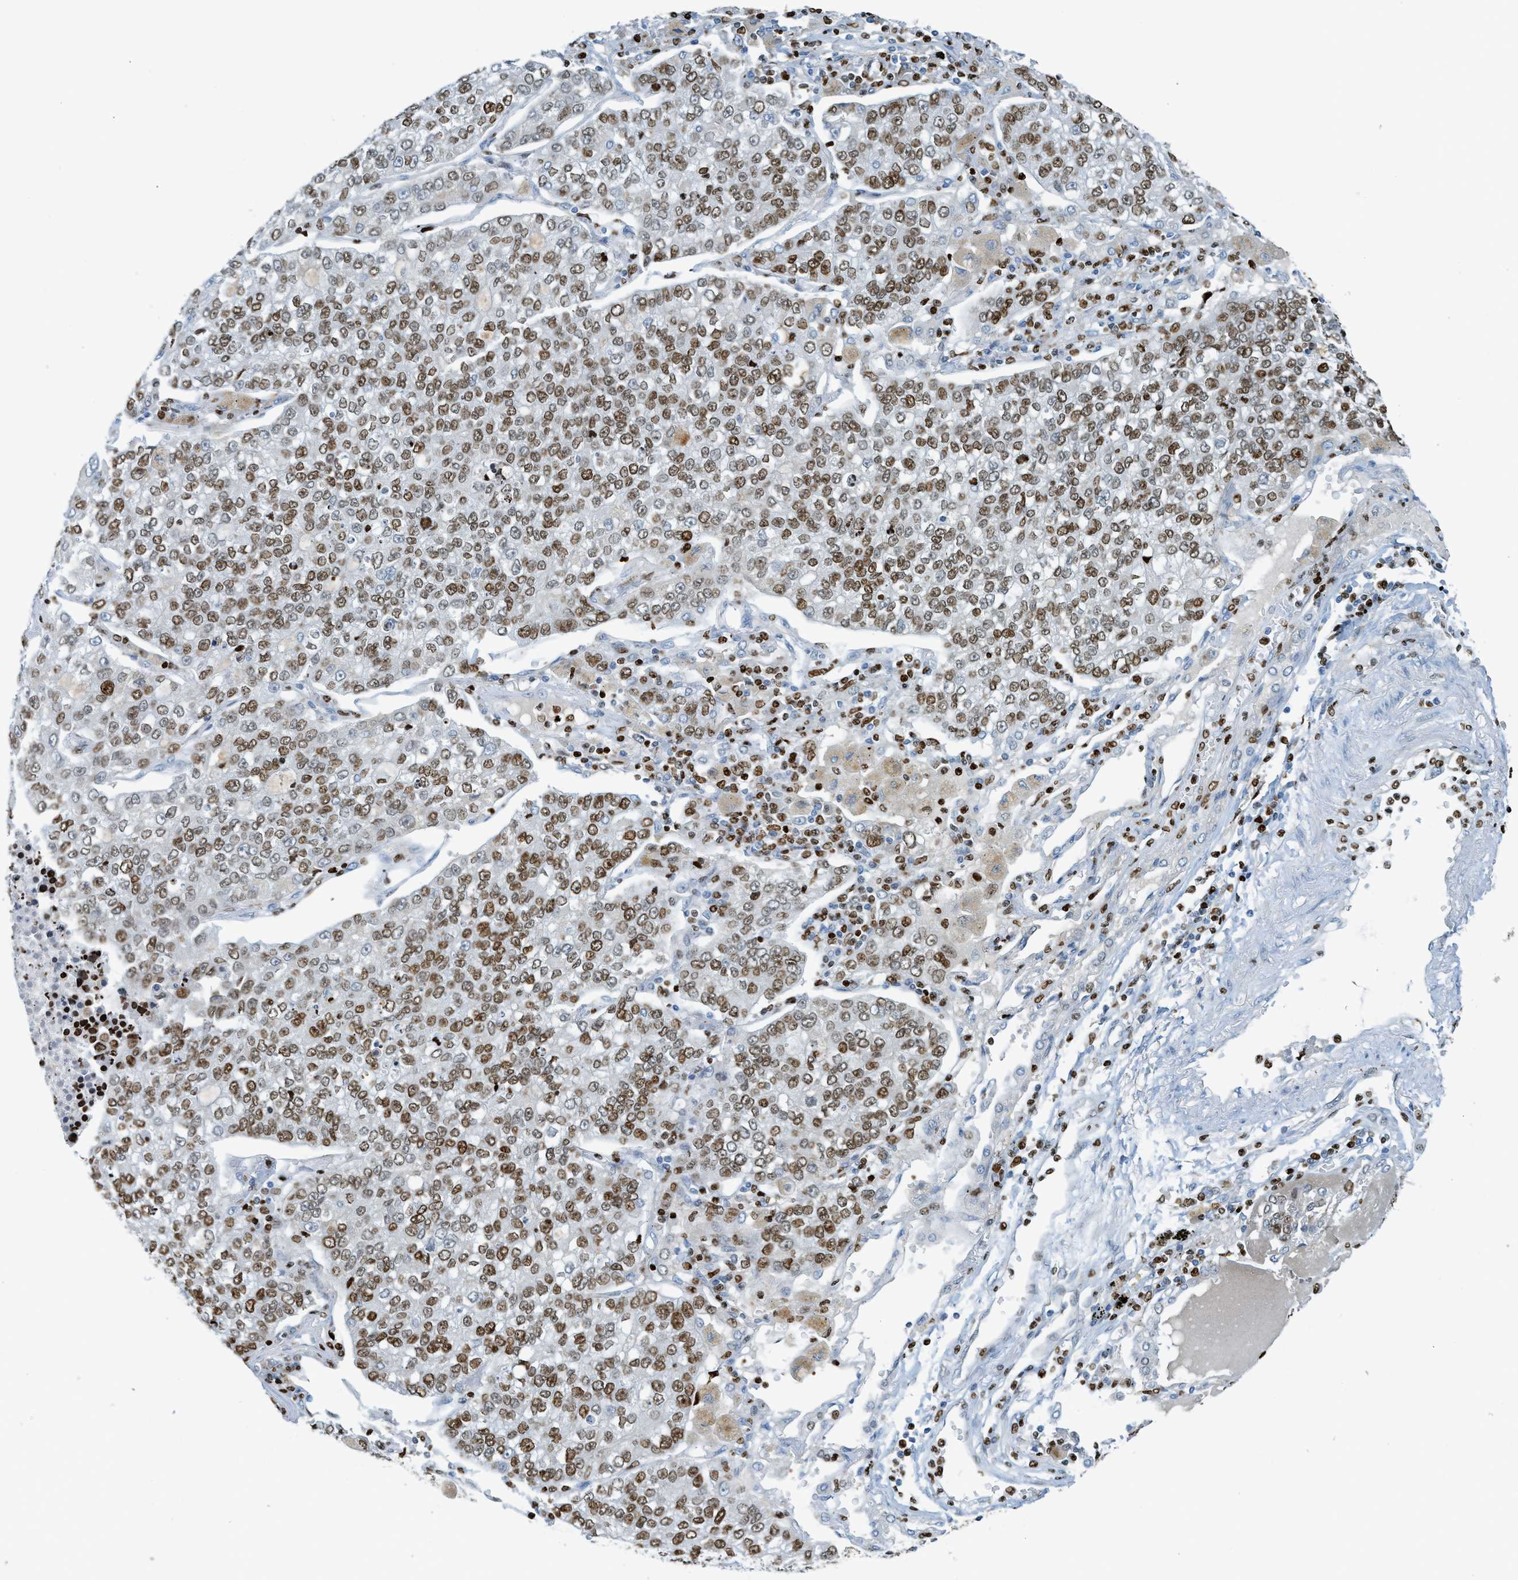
{"staining": {"intensity": "moderate", "quantity": ">75%", "location": "nuclear"}, "tissue": "lung cancer", "cell_type": "Tumor cells", "image_type": "cancer", "snomed": [{"axis": "morphology", "description": "Adenocarcinoma, NOS"}, {"axis": "topography", "description": "Lung"}], "caption": "The histopathology image demonstrates immunohistochemical staining of lung cancer (adenocarcinoma). There is moderate nuclear staining is appreciated in about >75% of tumor cells.", "gene": "SH3D19", "patient": {"sex": "male", "age": 49}}